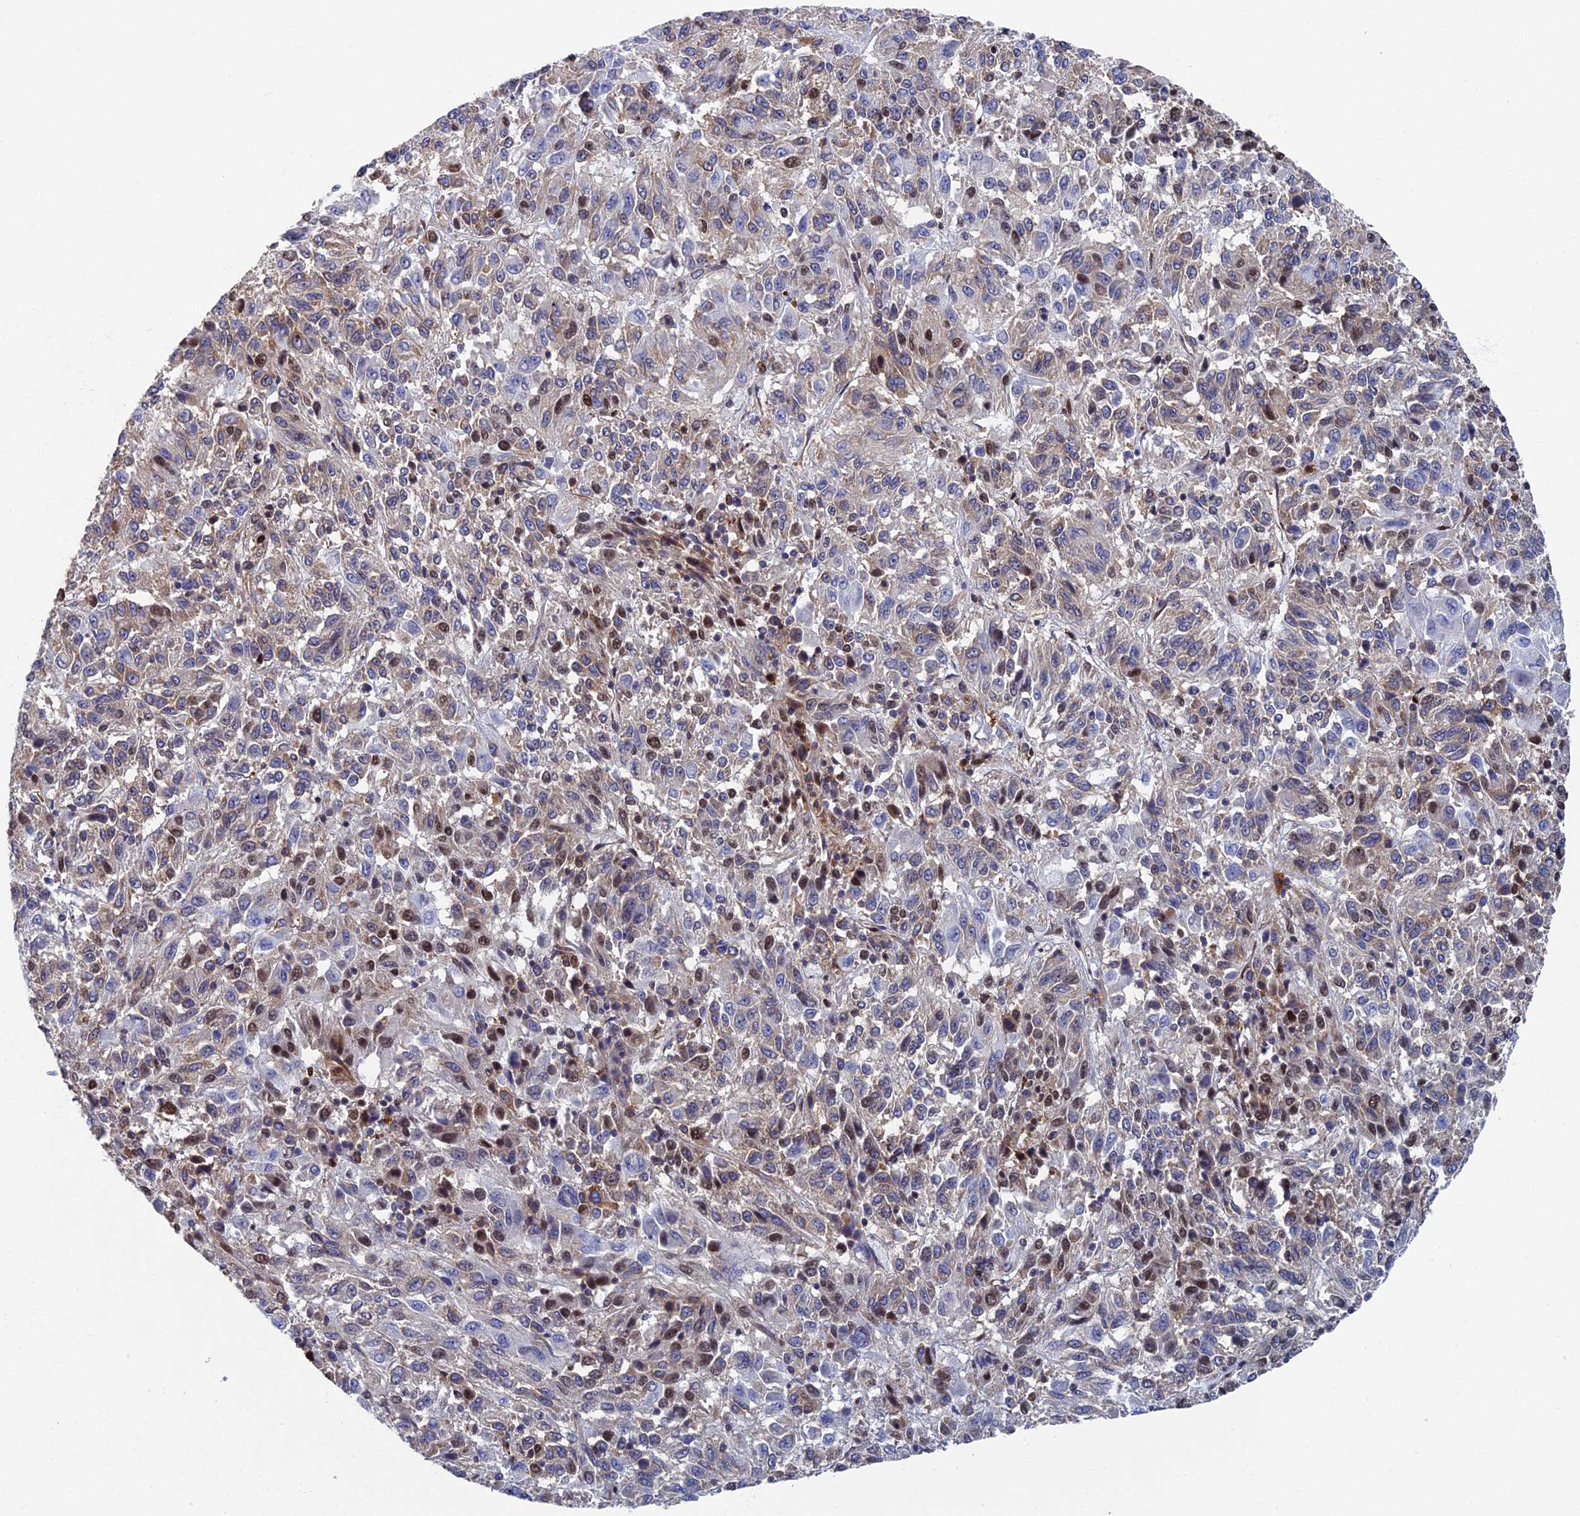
{"staining": {"intensity": "moderate", "quantity": "<25%", "location": "nuclear"}, "tissue": "melanoma", "cell_type": "Tumor cells", "image_type": "cancer", "snomed": [{"axis": "morphology", "description": "Malignant melanoma, Metastatic site"}, {"axis": "topography", "description": "Lung"}], "caption": "DAB (3,3'-diaminobenzidine) immunohistochemical staining of human melanoma reveals moderate nuclear protein positivity in approximately <25% of tumor cells. Ihc stains the protein in brown and the nuclei are stained blue.", "gene": "YBX1", "patient": {"sex": "male", "age": 64}}